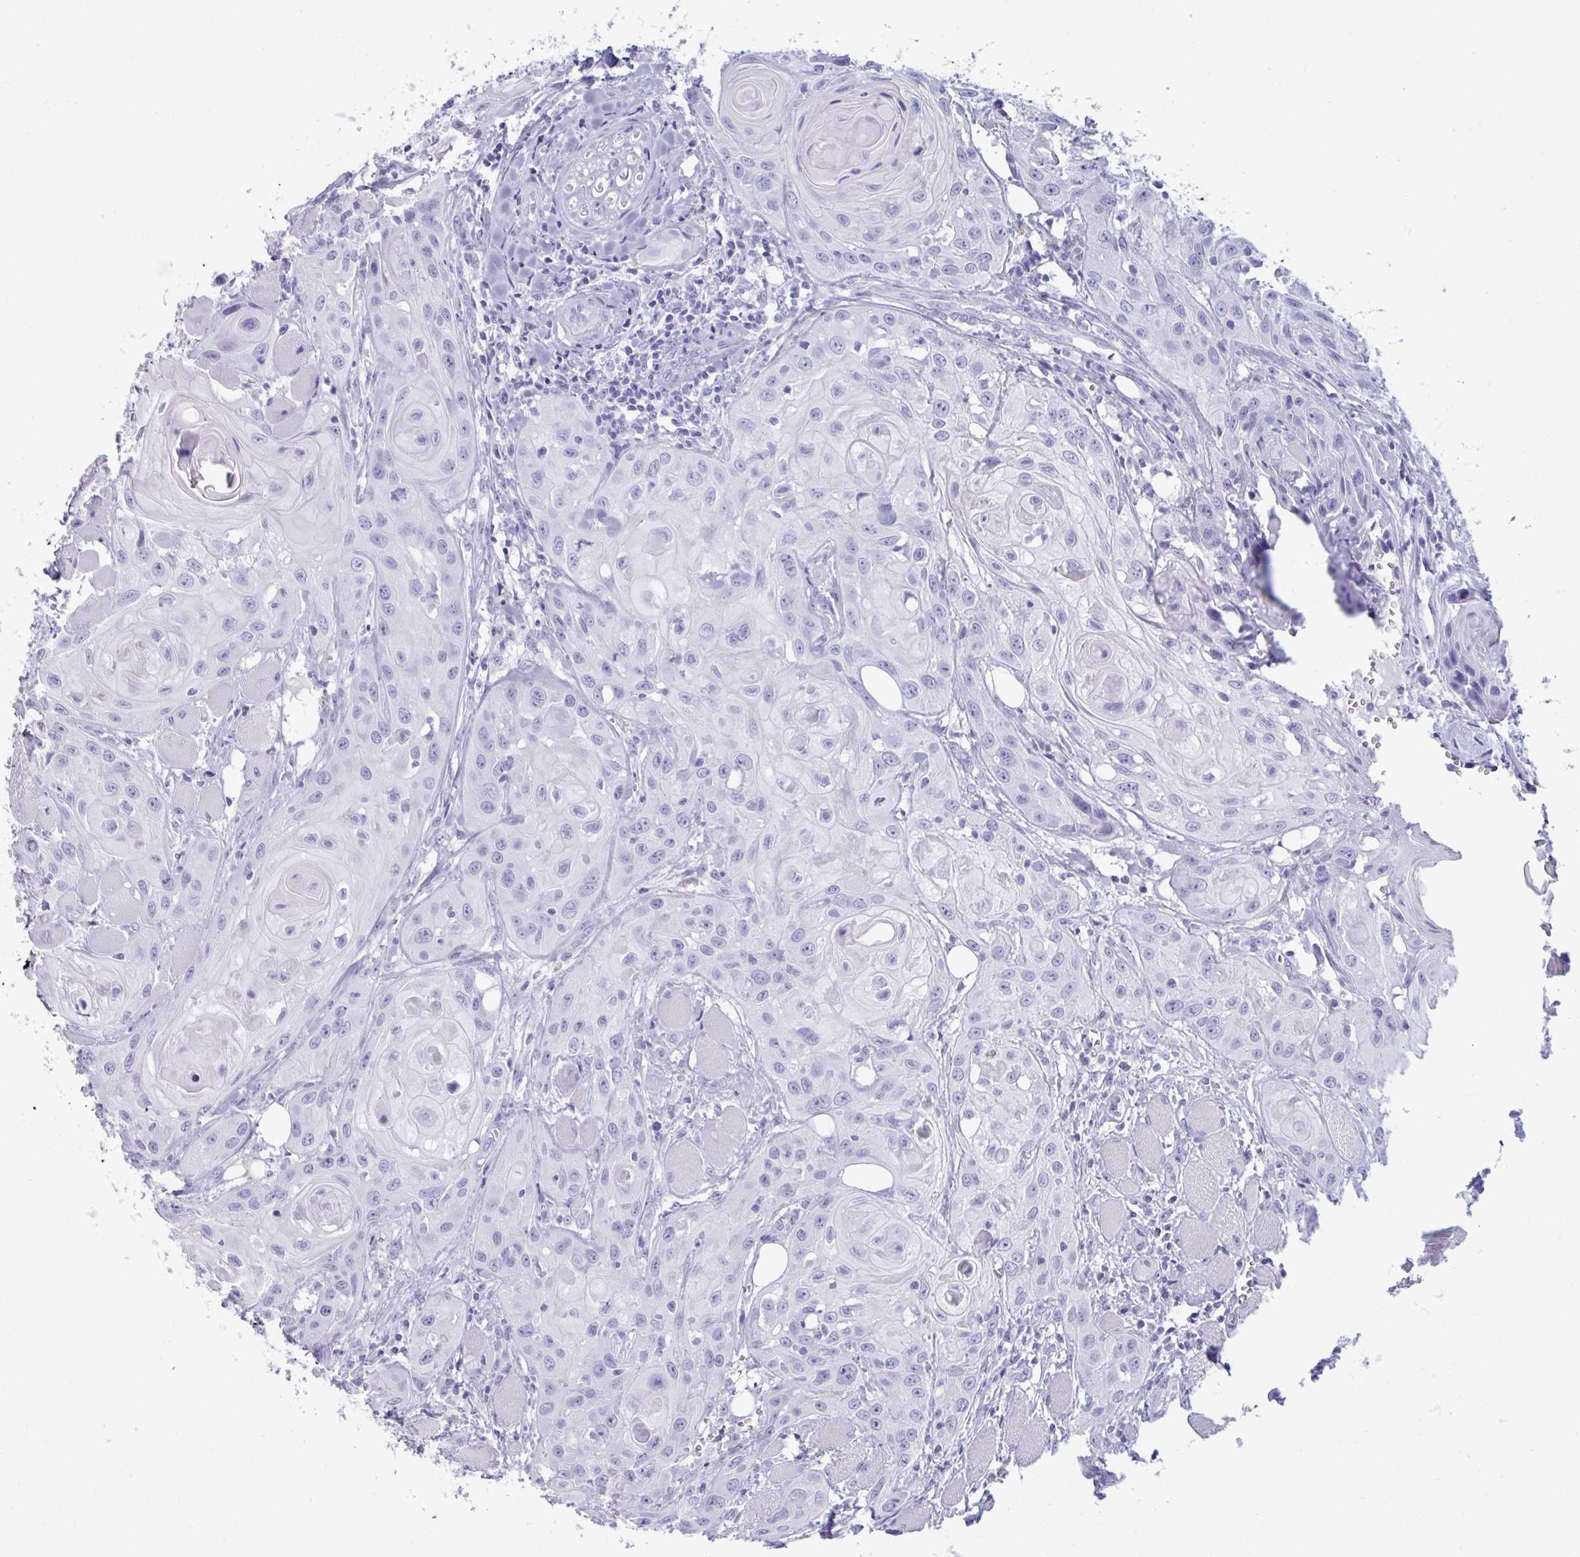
{"staining": {"intensity": "negative", "quantity": "none", "location": "none"}, "tissue": "head and neck cancer", "cell_type": "Tumor cells", "image_type": "cancer", "snomed": [{"axis": "morphology", "description": "Squamous cell carcinoma, NOS"}, {"axis": "topography", "description": "Oral tissue"}, {"axis": "topography", "description": "Head-Neck"}], "caption": "Protein analysis of head and neck cancer displays no significant positivity in tumor cells.", "gene": "ANKRD60", "patient": {"sex": "male", "age": 58}}